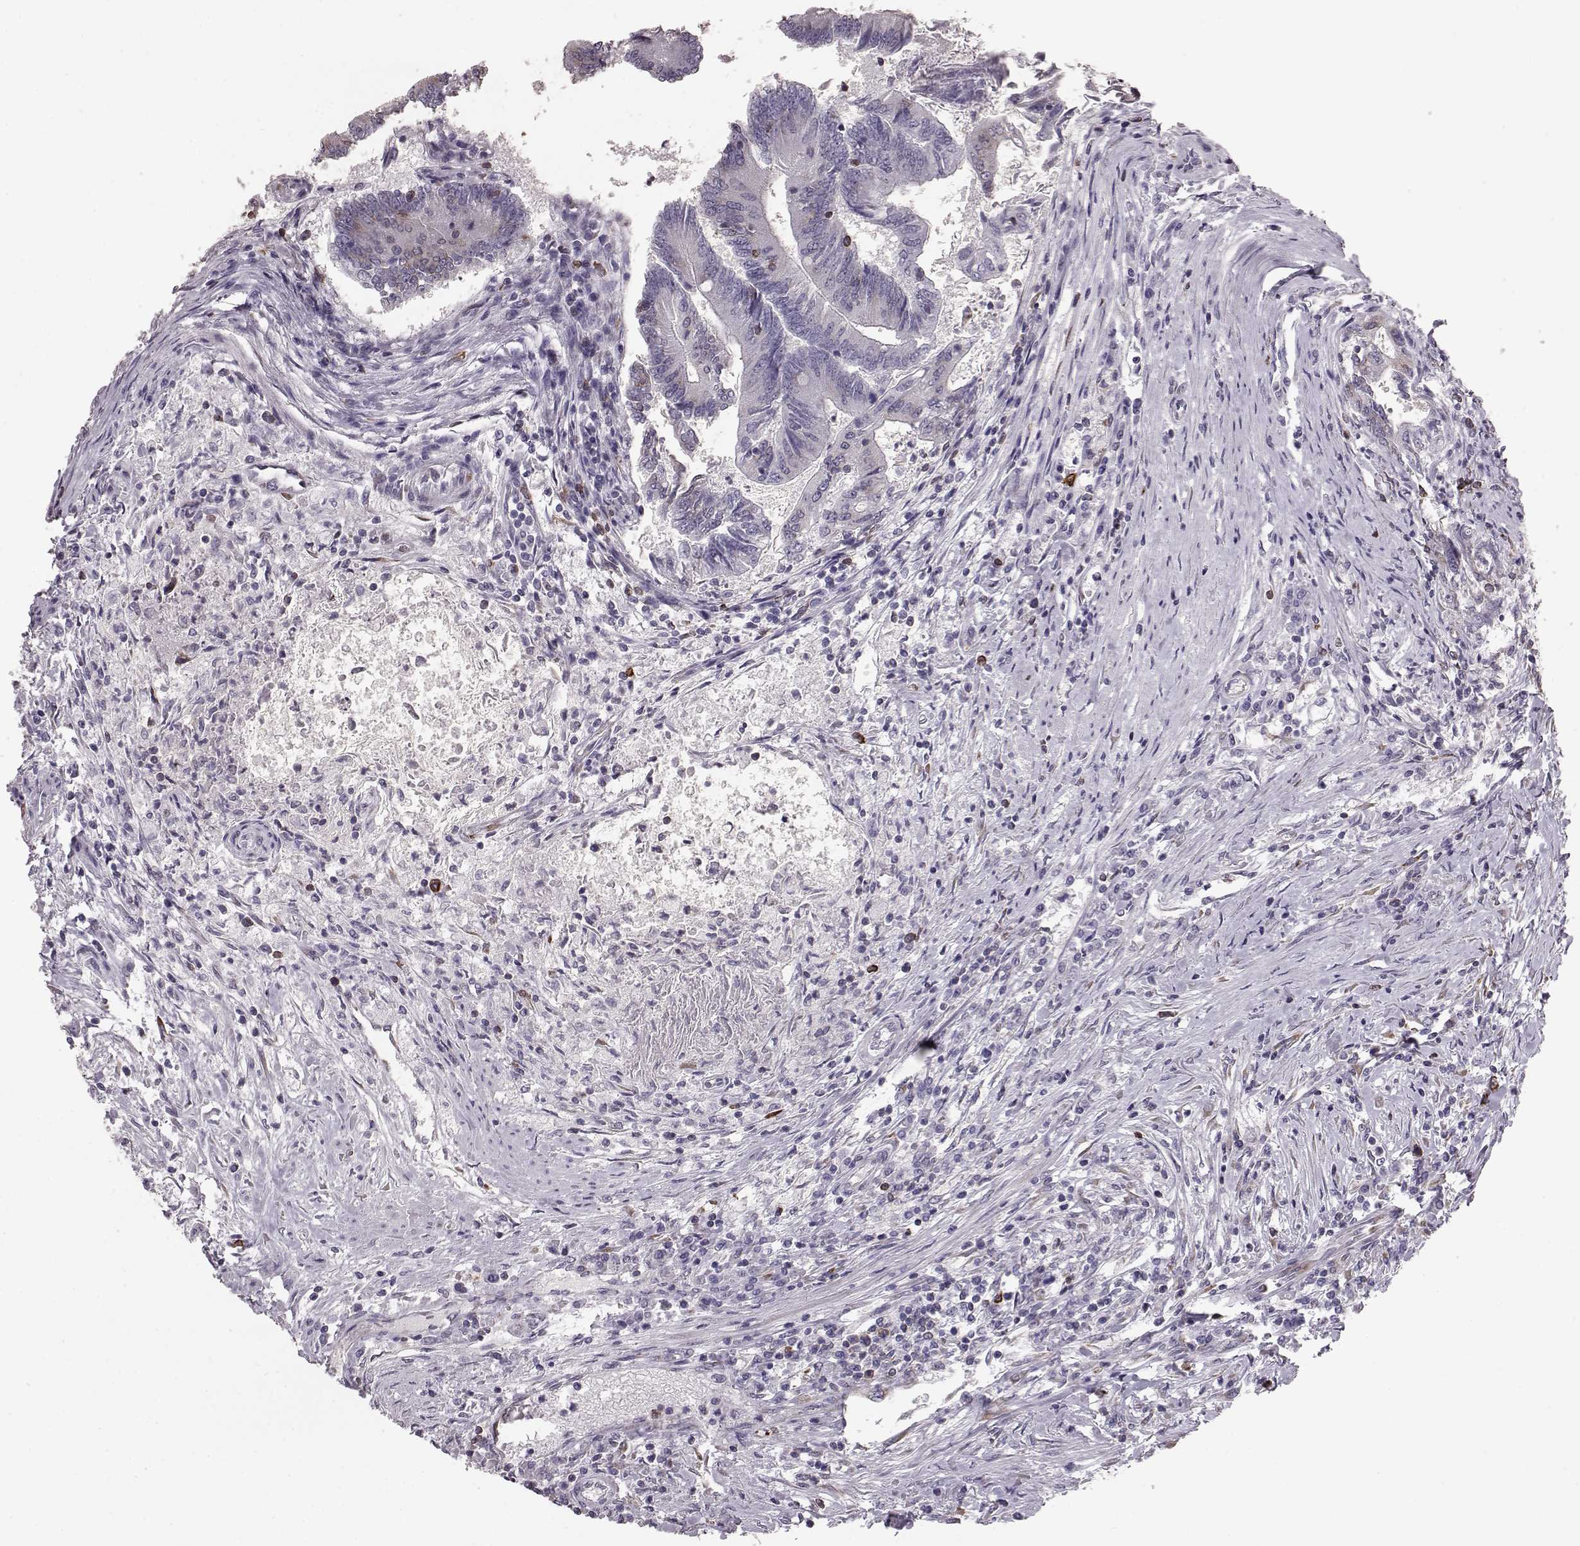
{"staining": {"intensity": "moderate", "quantity": "<25%", "location": "cytoplasmic/membranous"}, "tissue": "colorectal cancer", "cell_type": "Tumor cells", "image_type": "cancer", "snomed": [{"axis": "morphology", "description": "Adenocarcinoma, NOS"}, {"axis": "topography", "description": "Colon"}], "caption": "Colorectal cancer stained with immunohistochemistry (IHC) shows moderate cytoplasmic/membranous staining in approximately <25% of tumor cells.", "gene": "ELOVL5", "patient": {"sex": "female", "age": 70}}